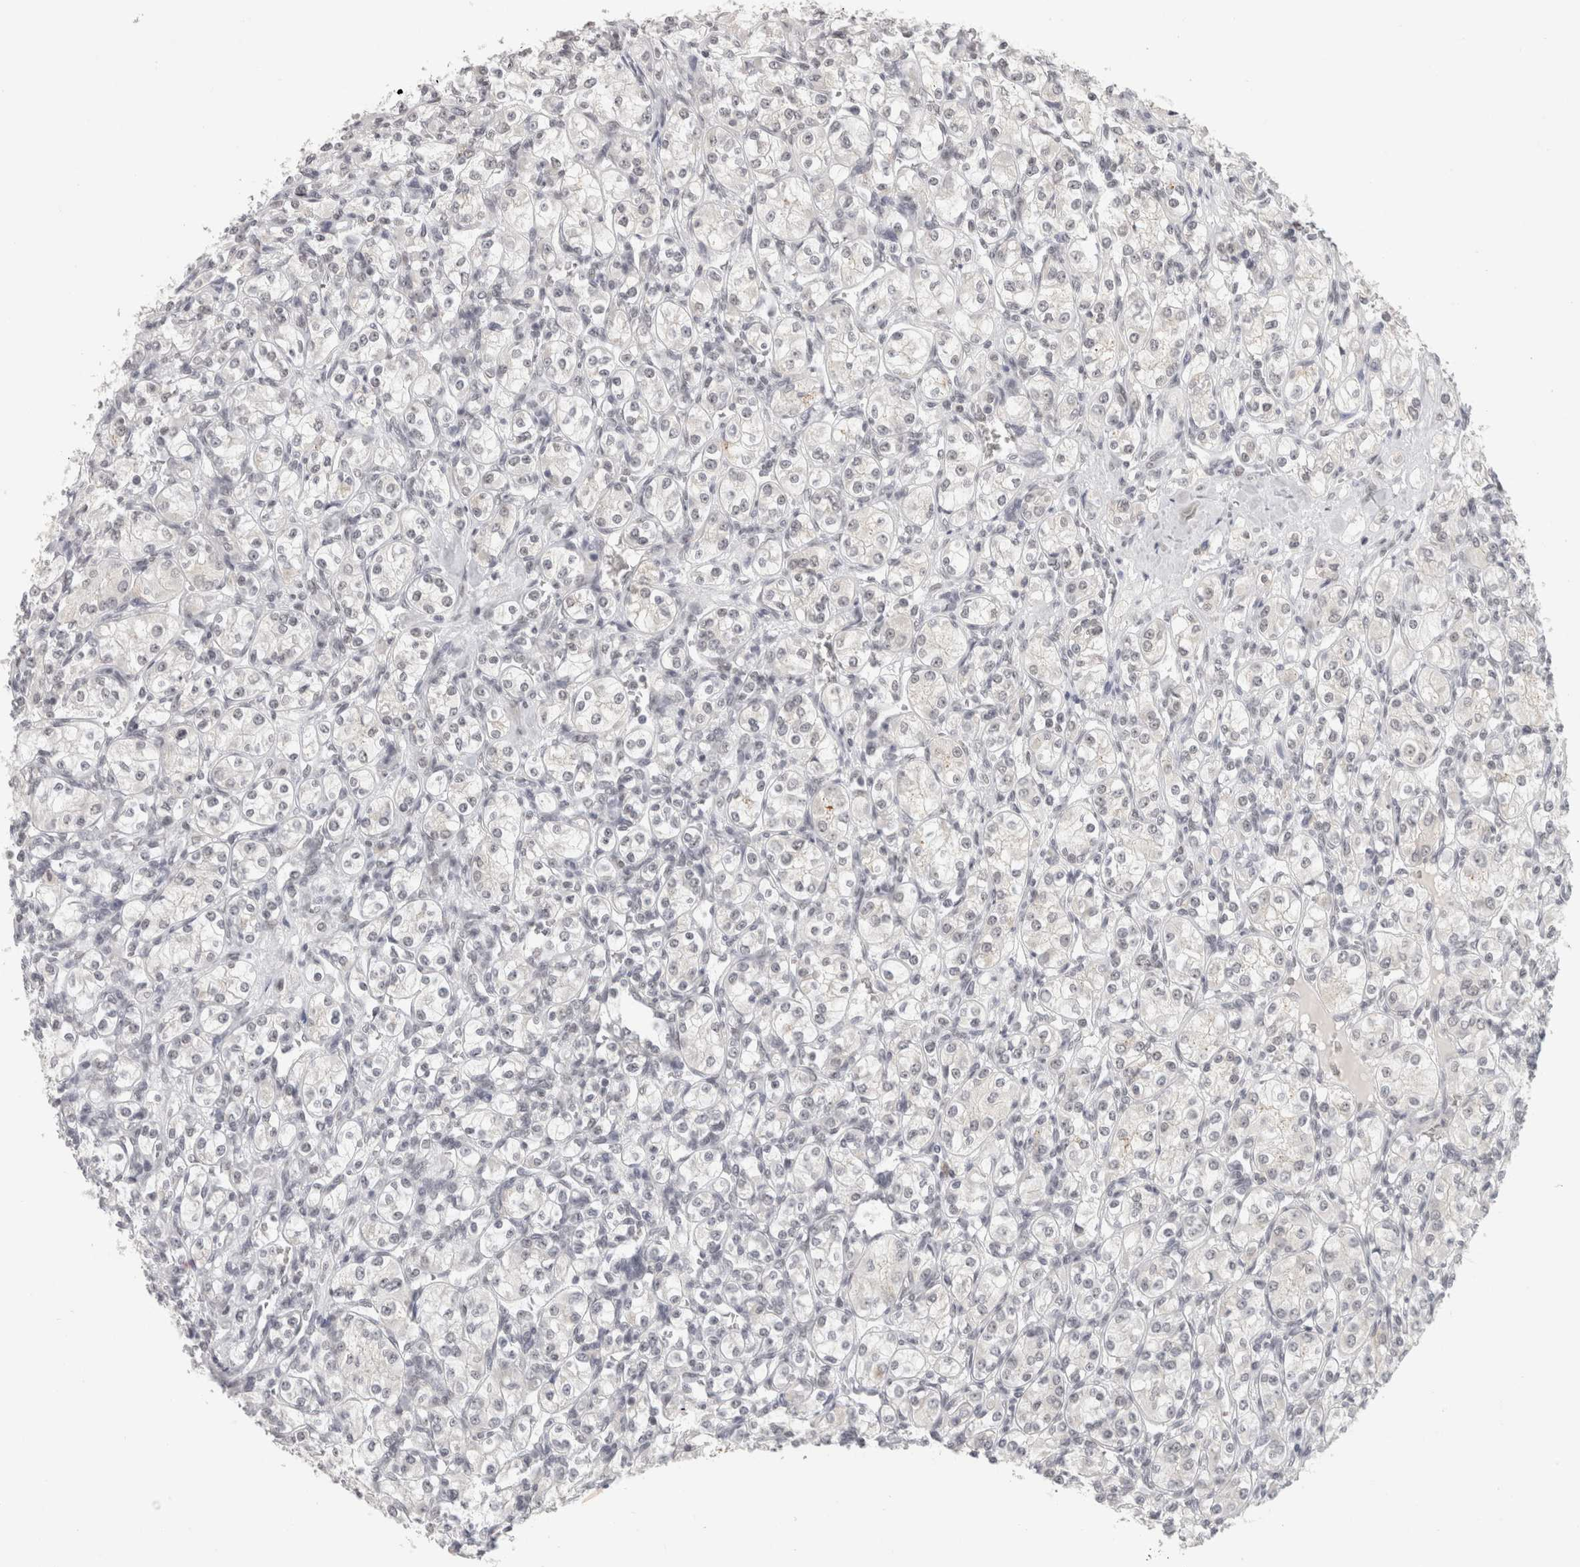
{"staining": {"intensity": "negative", "quantity": "none", "location": "none"}, "tissue": "renal cancer", "cell_type": "Tumor cells", "image_type": "cancer", "snomed": [{"axis": "morphology", "description": "Adenocarcinoma, NOS"}, {"axis": "topography", "description": "Kidney"}], "caption": "There is no significant staining in tumor cells of renal cancer.", "gene": "ZNF830", "patient": {"sex": "male", "age": 77}}